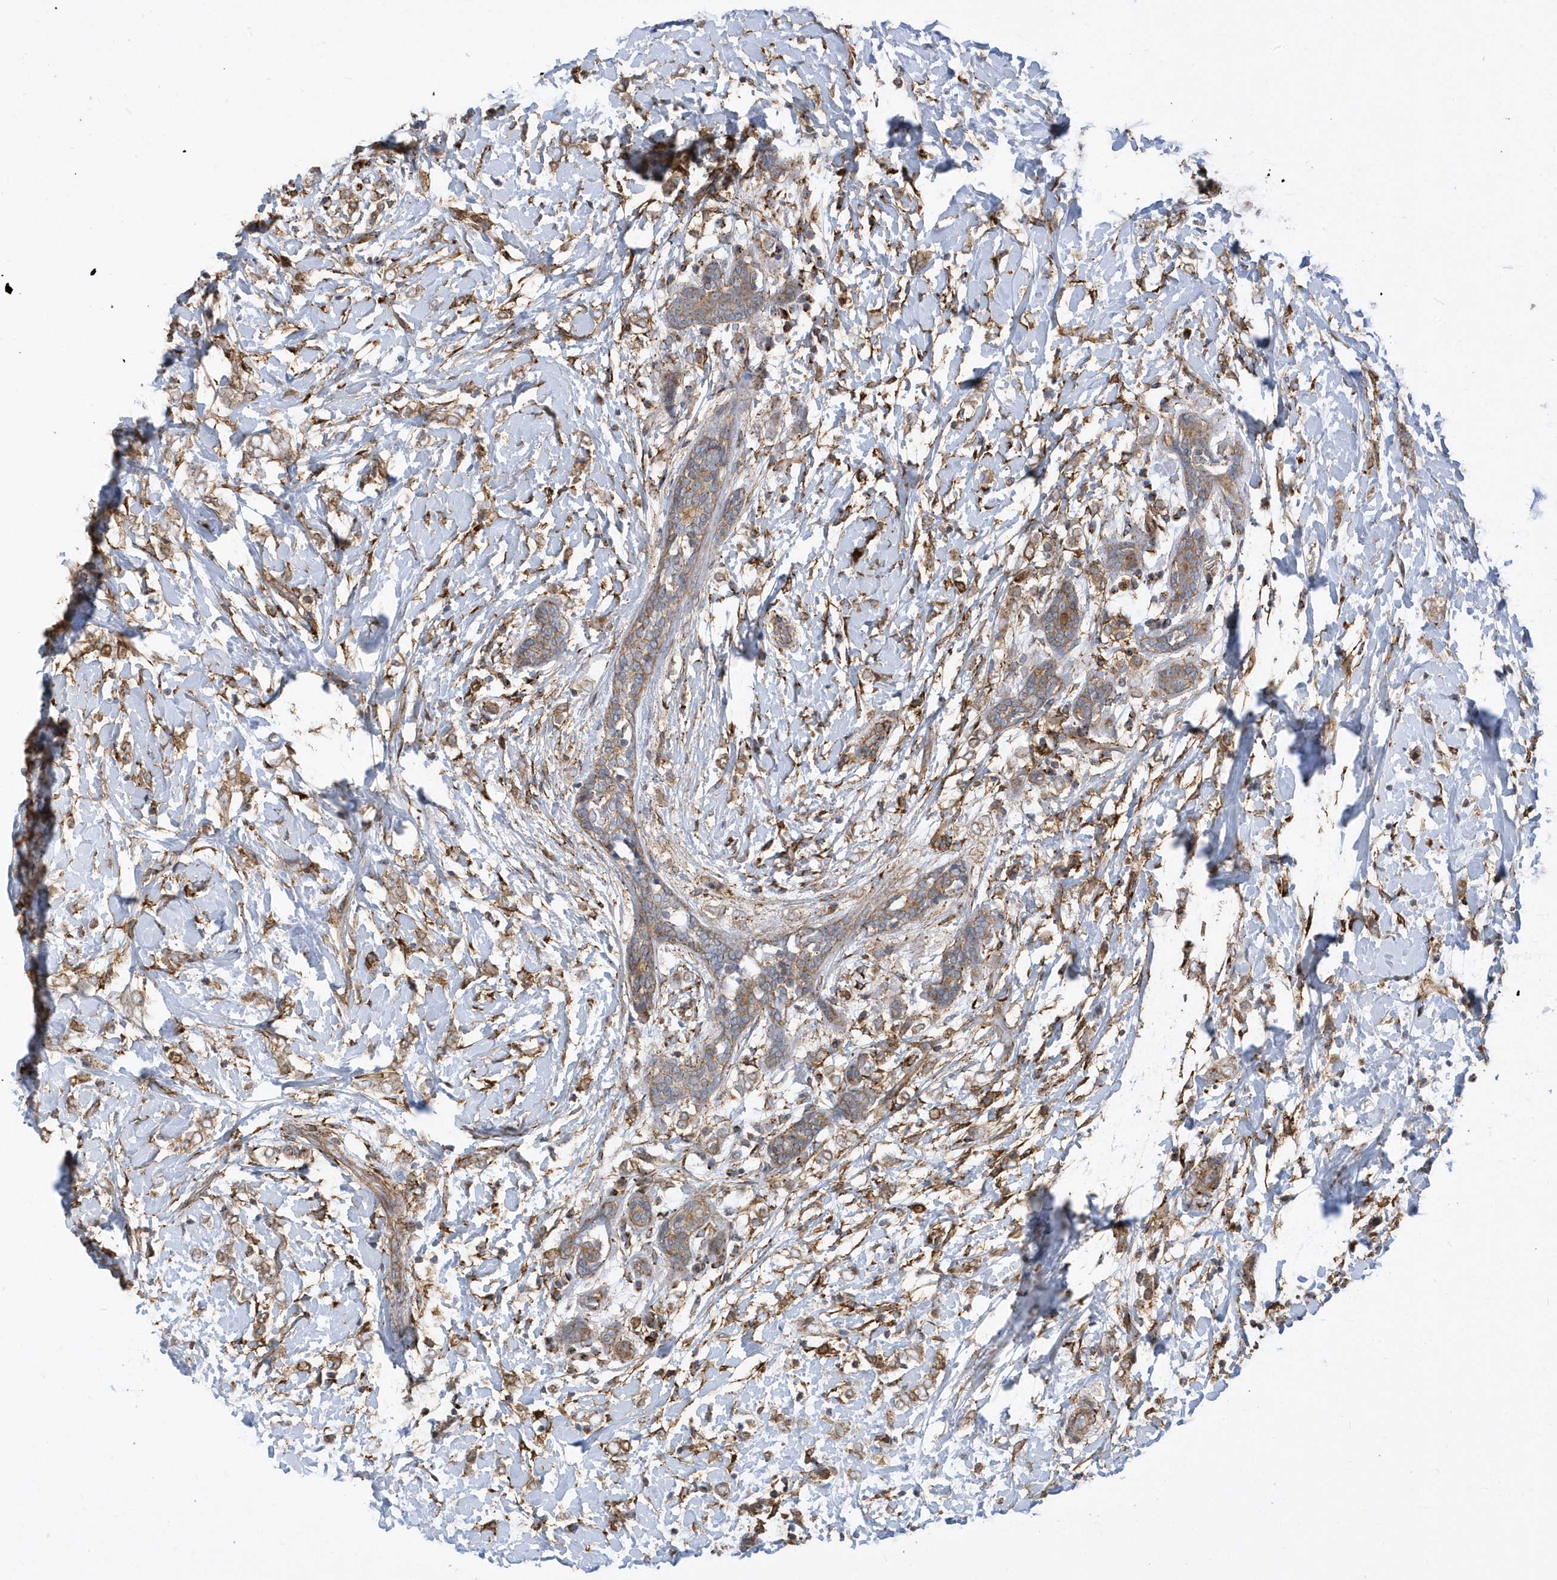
{"staining": {"intensity": "moderate", "quantity": ">75%", "location": "cytoplasmic/membranous"}, "tissue": "breast cancer", "cell_type": "Tumor cells", "image_type": "cancer", "snomed": [{"axis": "morphology", "description": "Normal tissue, NOS"}, {"axis": "morphology", "description": "Lobular carcinoma"}, {"axis": "topography", "description": "Breast"}], "caption": "A photomicrograph showing moderate cytoplasmic/membranous positivity in about >75% of tumor cells in breast cancer, as visualized by brown immunohistochemical staining.", "gene": "HRH4", "patient": {"sex": "female", "age": 47}}